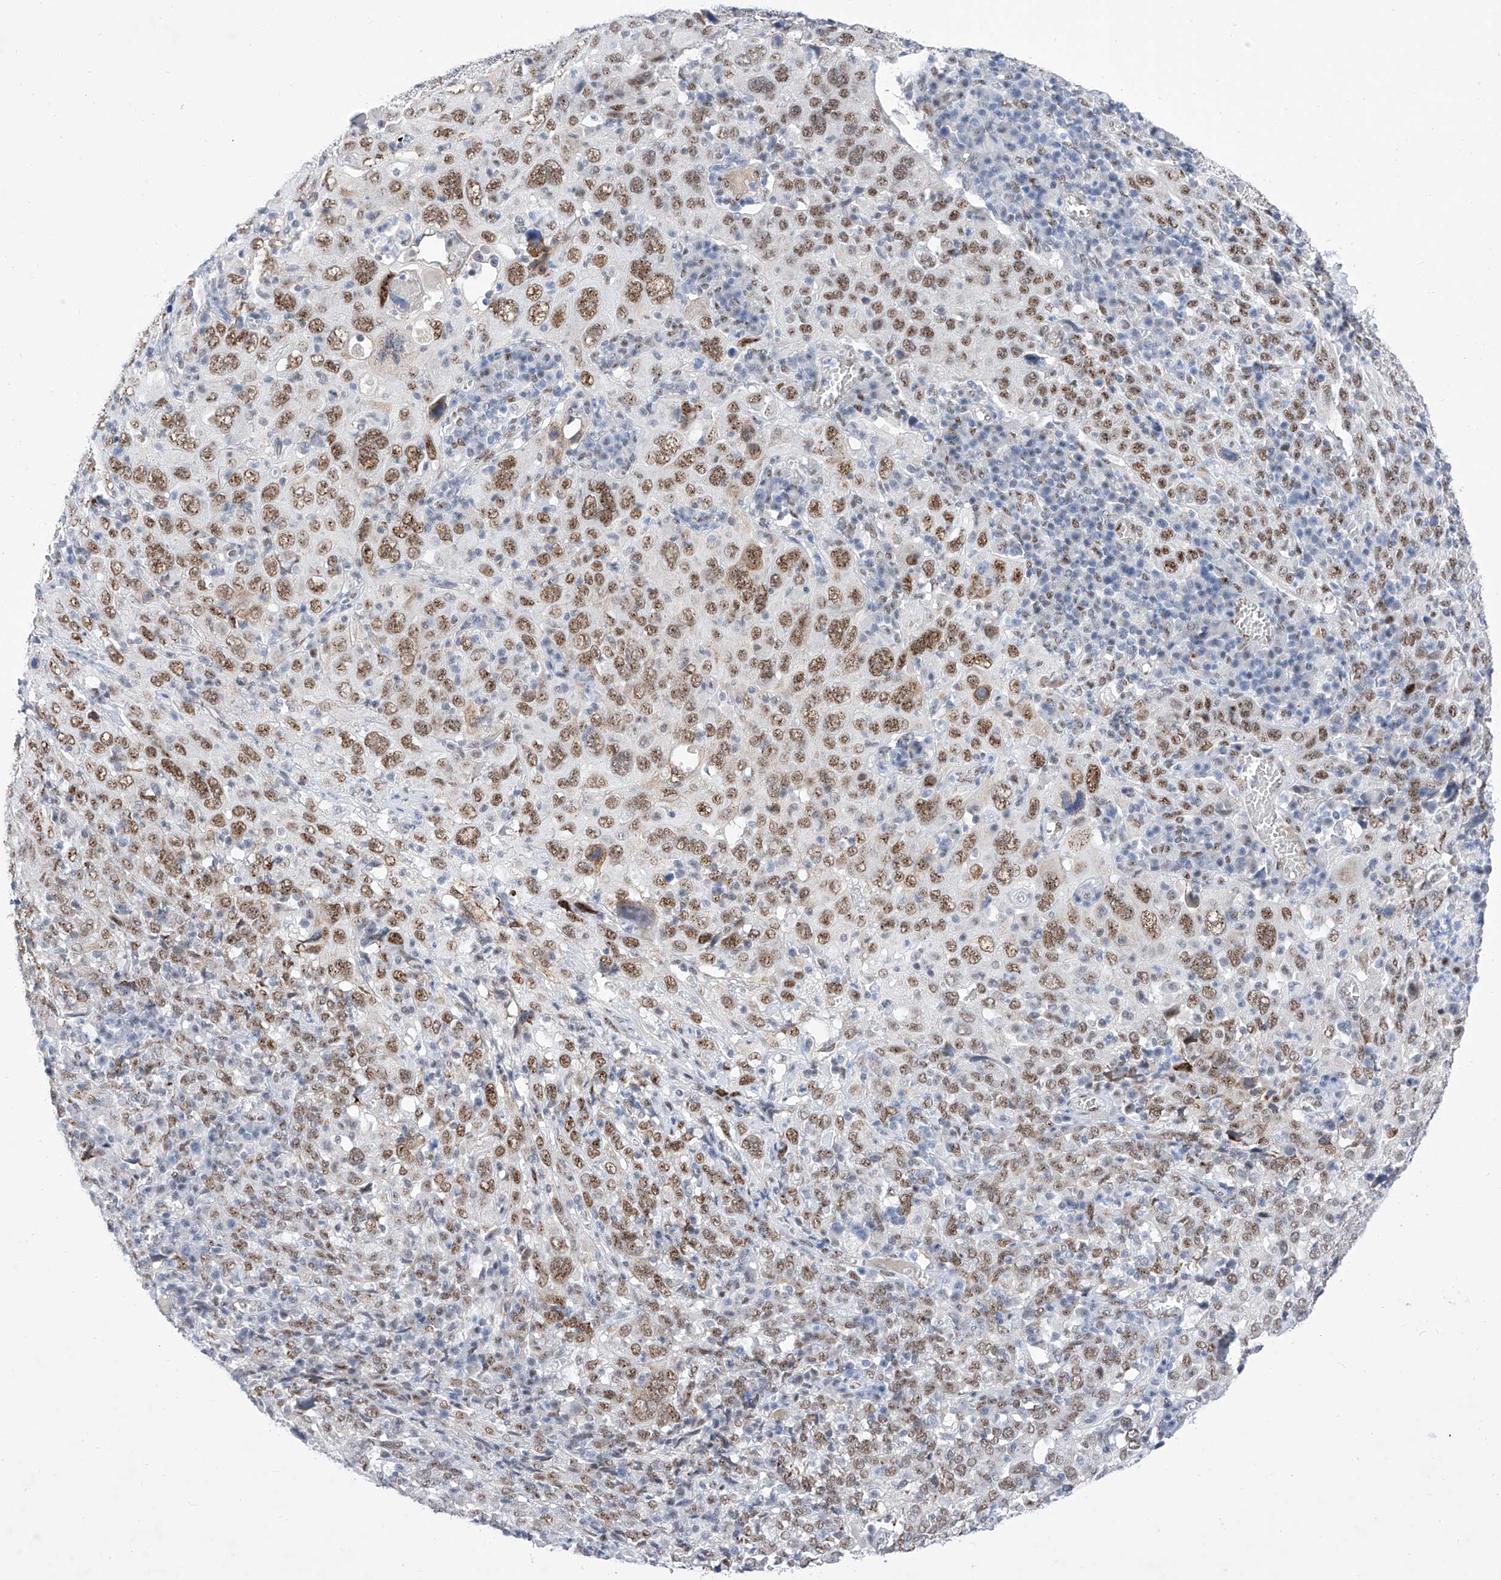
{"staining": {"intensity": "moderate", "quantity": ">75%", "location": "nuclear"}, "tissue": "cervical cancer", "cell_type": "Tumor cells", "image_type": "cancer", "snomed": [{"axis": "morphology", "description": "Squamous cell carcinoma, NOS"}, {"axis": "topography", "description": "Cervix"}], "caption": "Human squamous cell carcinoma (cervical) stained with a protein marker demonstrates moderate staining in tumor cells.", "gene": "ATN1", "patient": {"sex": "female", "age": 46}}